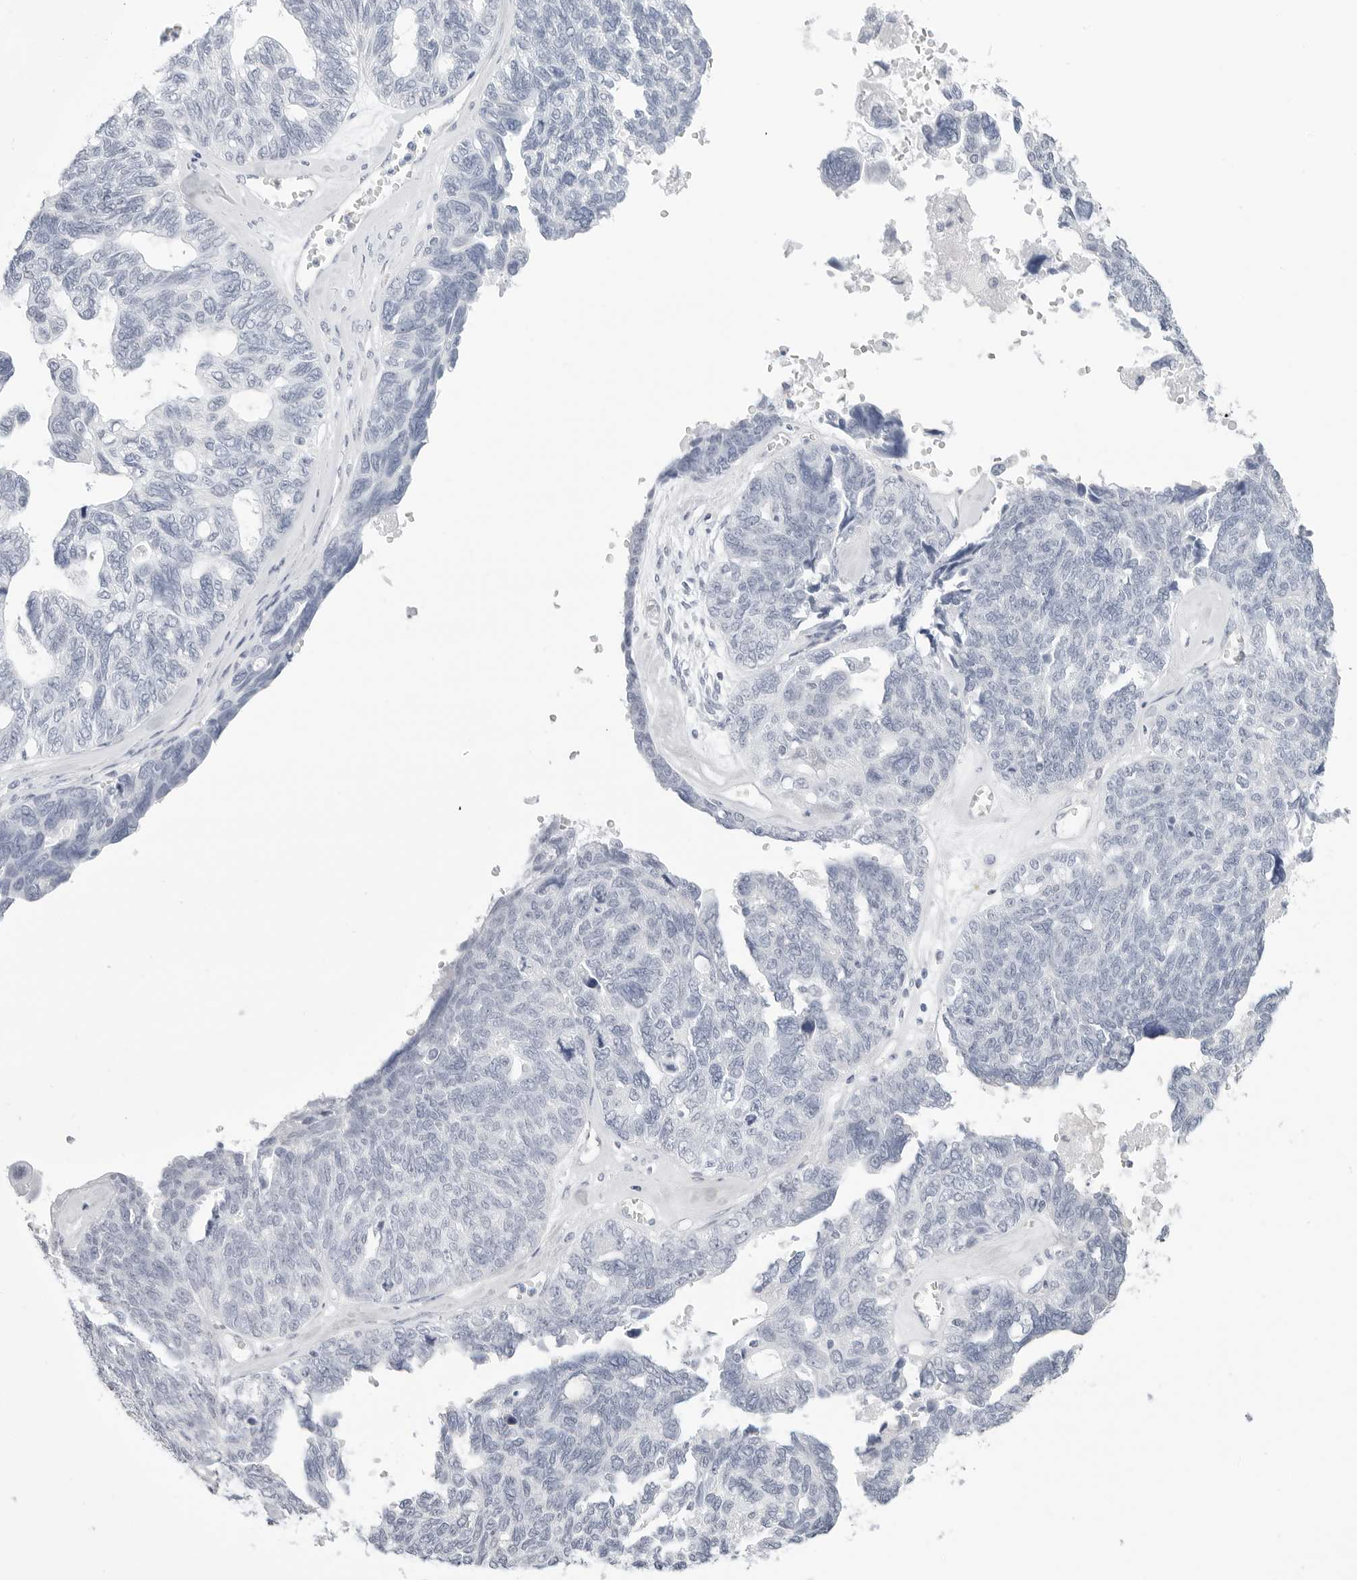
{"staining": {"intensity": "negative", "quantity": "none", "location": "none"}, "tissue": "ovarian cancer", "cell_type": "Tumor cells", "image_type": "cancer", "snomed": [{"axis": "morphology", "description": "Cystadenocarcinoma, serous, NOS"}, {"axis": "topography", "description": "Ovary"}], "caption": "The photomicrograph reveals no staining of tumor cells in serous cystadenocarcinoma (ovarian). (Stains: DAB immunohistochemistry (IHC) with hematoxylin counter stain, Microscopy: brightfield microscopy at high magnification).", "gene": "HMGCS2", "patient": {"sex": "female", "age": 79}}